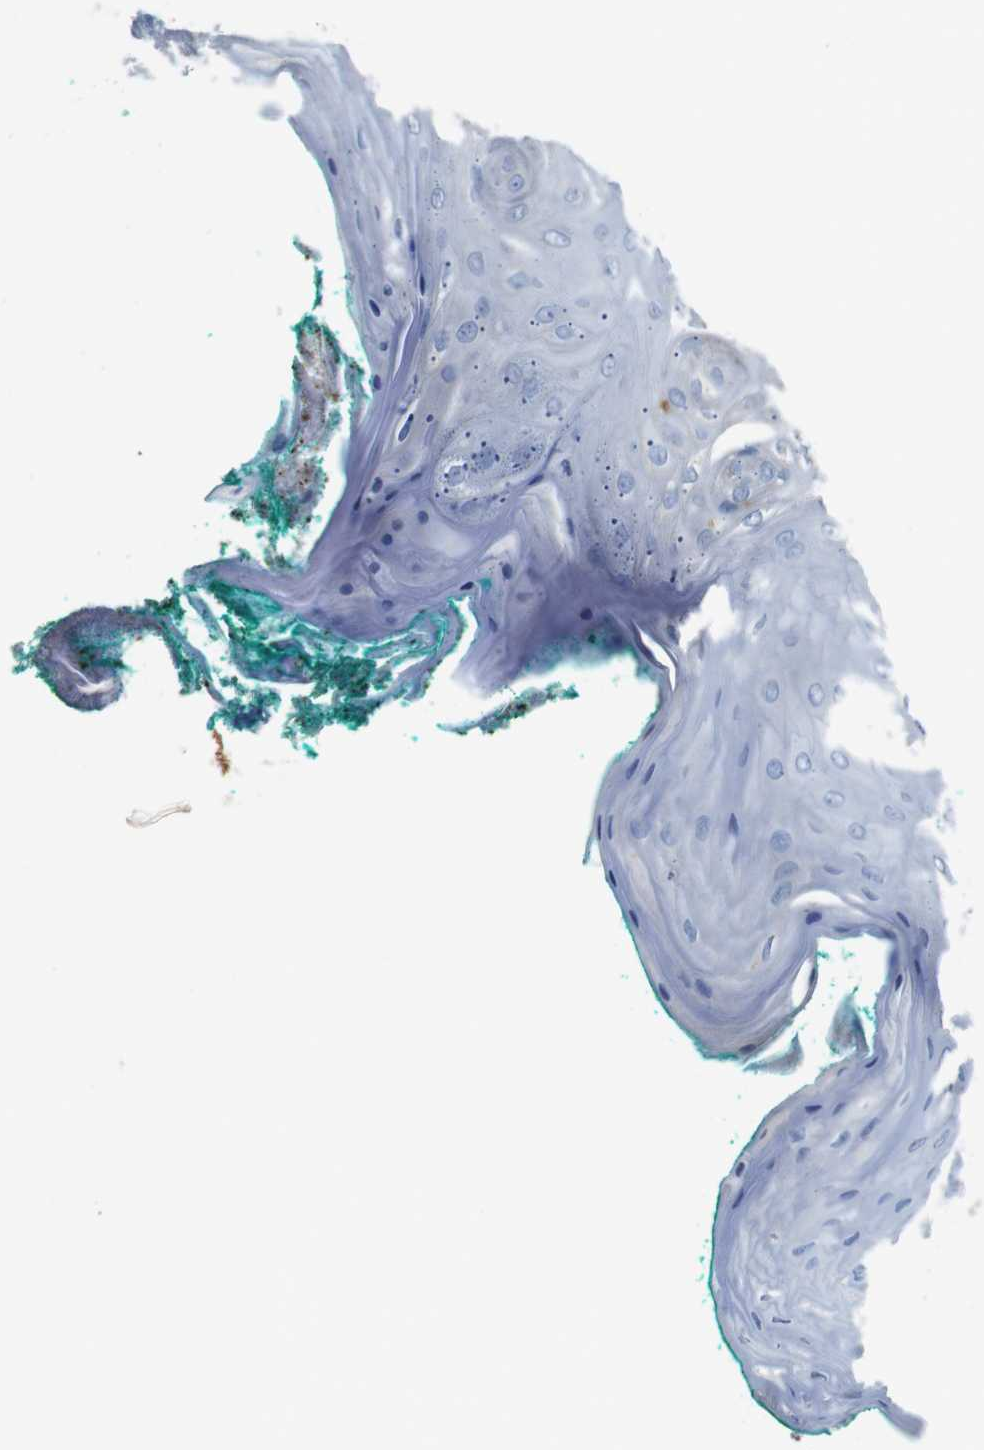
{"staining": {"intensity": "weak", "quantity": "25%-75%", "location": "cytoplasmic/membranous"}, "tissue": "oral mucosa", "cell_type": "Squamous epithelial cells", "image_type": "normal", "snomed": [{"axis": "morphology", "description": "Normal tissue, NOS"}, {"axis": "topography", "description": "Skeletal muscle"}, {"axis": "topography", "description": "Oral tissue"}], "caption": "Protein expression analysis of unremarkable human oral mucosa reveals weak cytoplasmic/membranous staining in approximately 25%-75% of squamous epithelial cells.", "gene": "LRP4", "patient": {"sex": "male", "age": 58}}